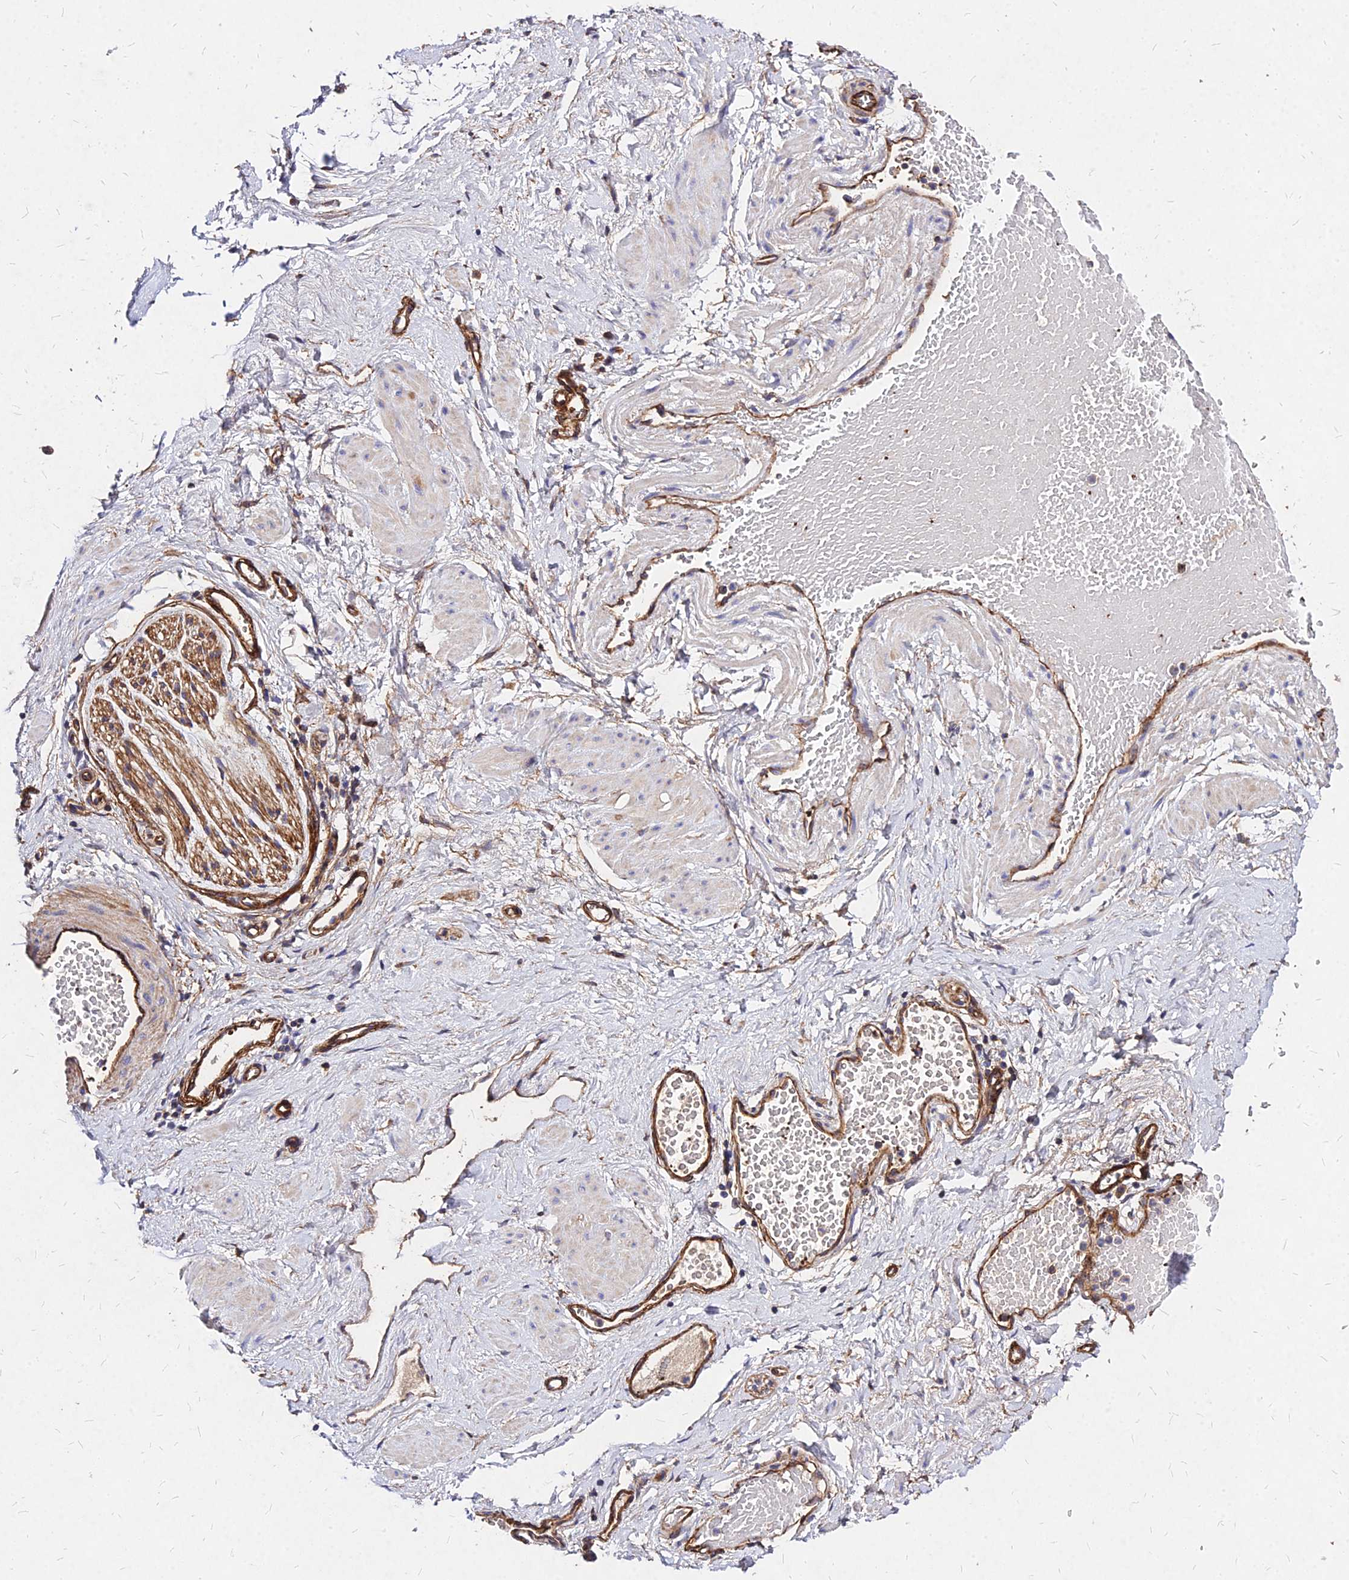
{"staining": {"intensity": "weak", "quantity": ">75%", "location": "cytoplasmic/membranous"}, "tissue": "adipose tissue", "cell_type": "Adipocytes", "image_type": "normal", "snomed": [{"axis": "morphology", "description": "Normal tissue, NOS"}, {"axis": "topography", "description": "Soft tissue"}, {"axis": "topography", "description": "Vascular tissue"}], "caption": "The image shows immunohistochemical staining of normal adipose tissue. There is weak cytoplasmic/membranous positivity is present in about >75% of adipocytes. Ihc stains the protein of interest in brown and the nuclei are stained blue.", "gene": "EFCC1", "patient": {"sex": "female", "age": 35}}